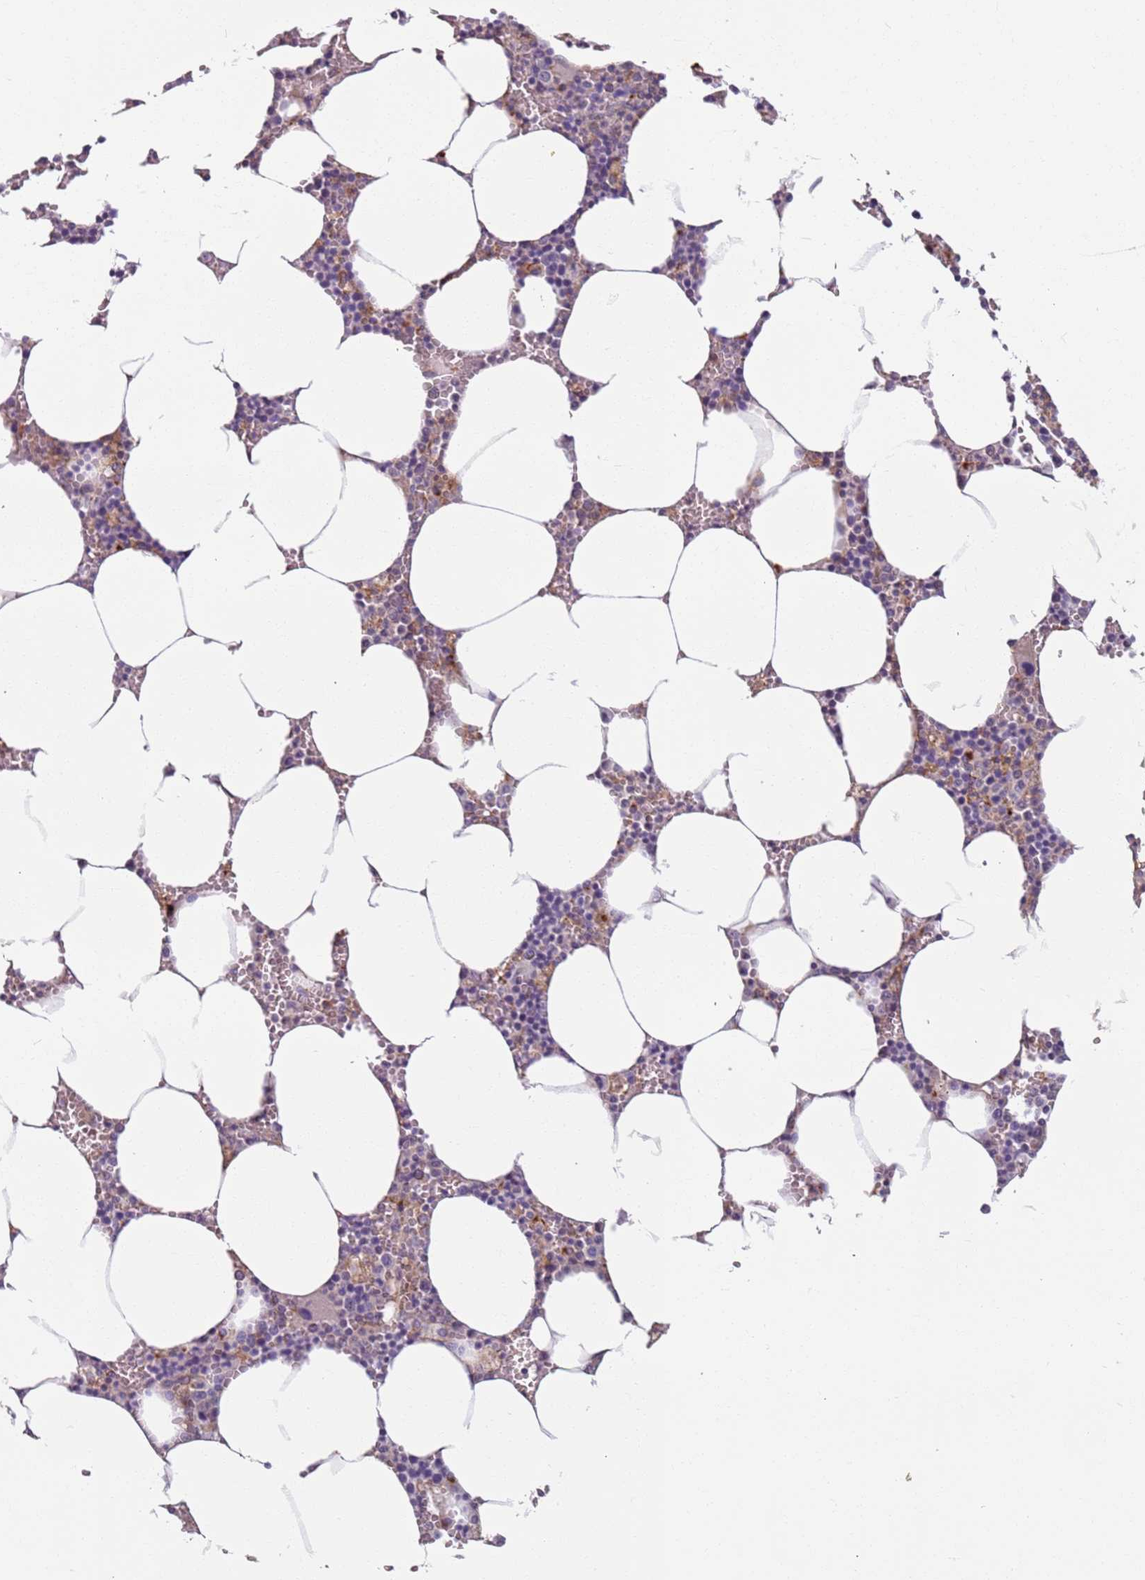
{"staining": {"intensity": "negative", "quantity": "none", "location": "none"}, "tissue": "bone marrow", "cell_type": "Hematopoietic cells", "image_type": "normal", "snomed": [{"axis": "morphology", "description": "Normal tissue, NOS"}, {"axis": "topography", "description": "Bone marrow"}], "caption": "DAB immunohistochemical staining of benign bone marrow reveals no significant expression in hematopoietic cells.", "gene": "AKTIP", "patient": {"sex": "male", "age": 70}}